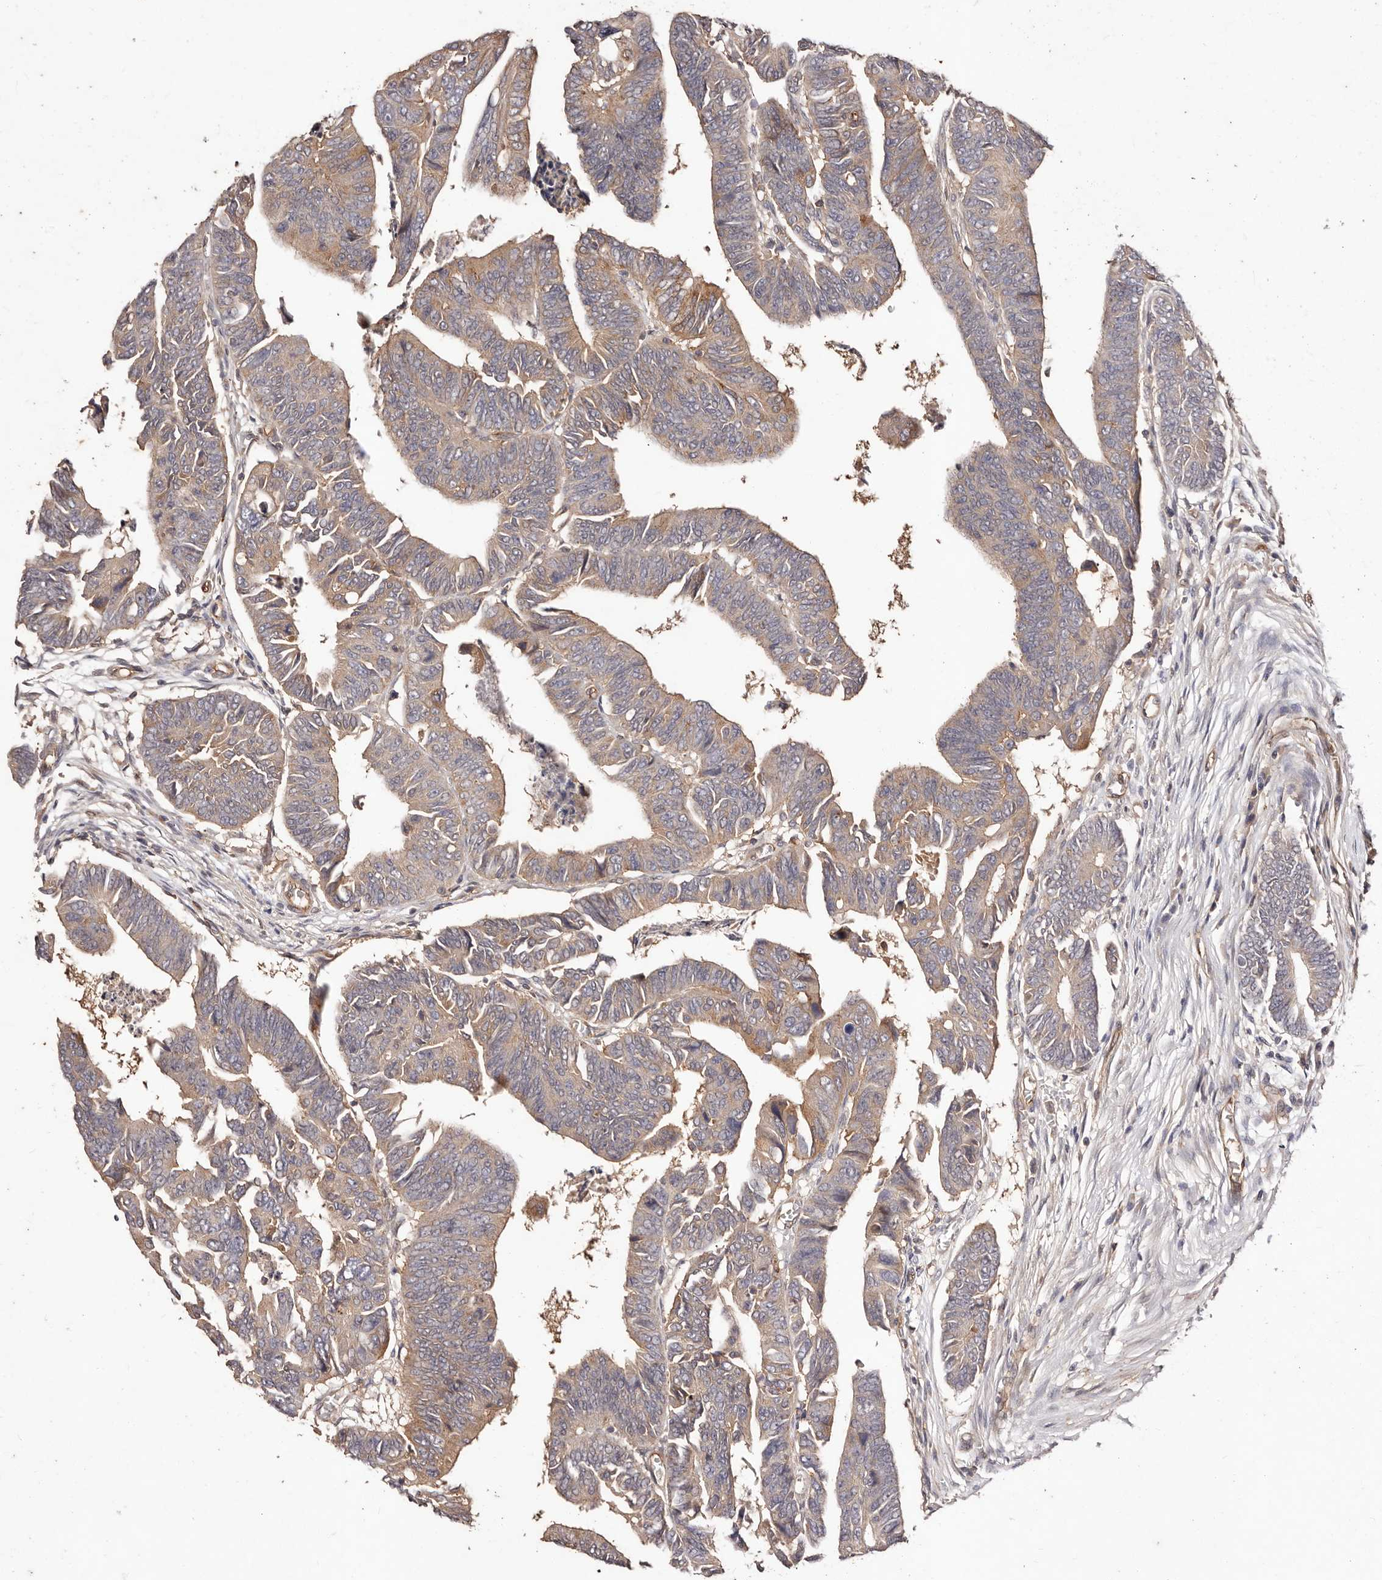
{"staining": {"intensity": "weak", "quantity": ">75%", "location": "cytoplasmic/membranous"}, "tissue": "colorectal cancer", "cell_type": "Tumor cells", "image_type": "cancer", "snomed": [{"axis": "morphology", "description": "Adenocarcinoma, NOS"}, {"axis": "topography", "description": "Rectum"}], "caption": "Immunohistochemical staining of human adenocarcinoma (colorectal) displays weak cytoplasmic/membranous protein positivity in about >75% of tumor cells.", "gene": "CCL14", "patient": {"sex": "female", "age": 65}}